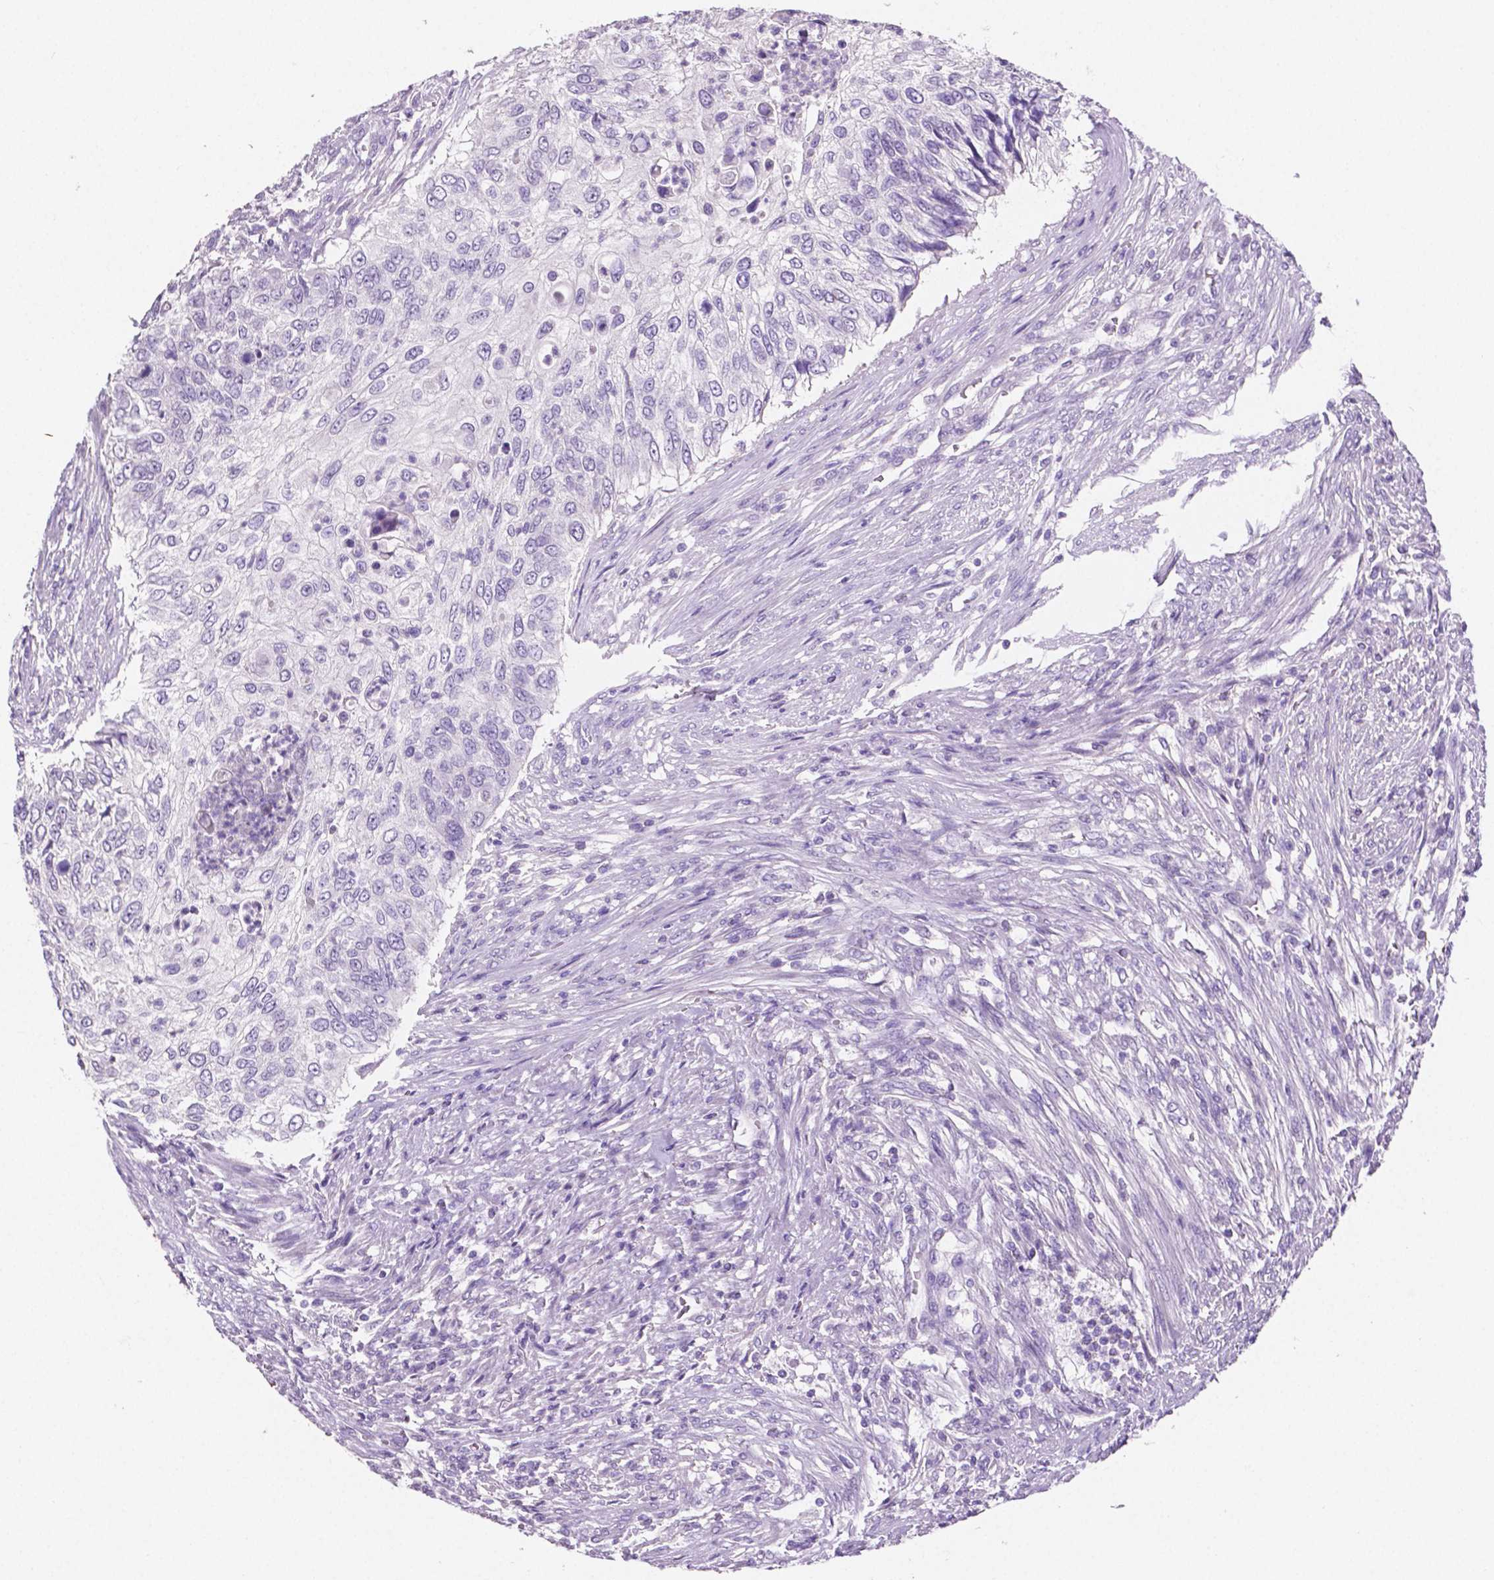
{"staining": {"intensity": "negative", "quantity": "none", "location": "none"}, "tissue": "urothelial cancer", "cell_type": "Tumor cells", "image_type": "cancer", "snomed": [{"axis": "morphology", "description": "Urothelial carcinoma, High grade"}, {"axis": "topography", "description": "Urinary bladder"}], "caption": "There is no significant positivity in tumor cells of urothelial cancer.", "gene": "SLC22A2", "patient": {"sex": "female", "age": 60}}